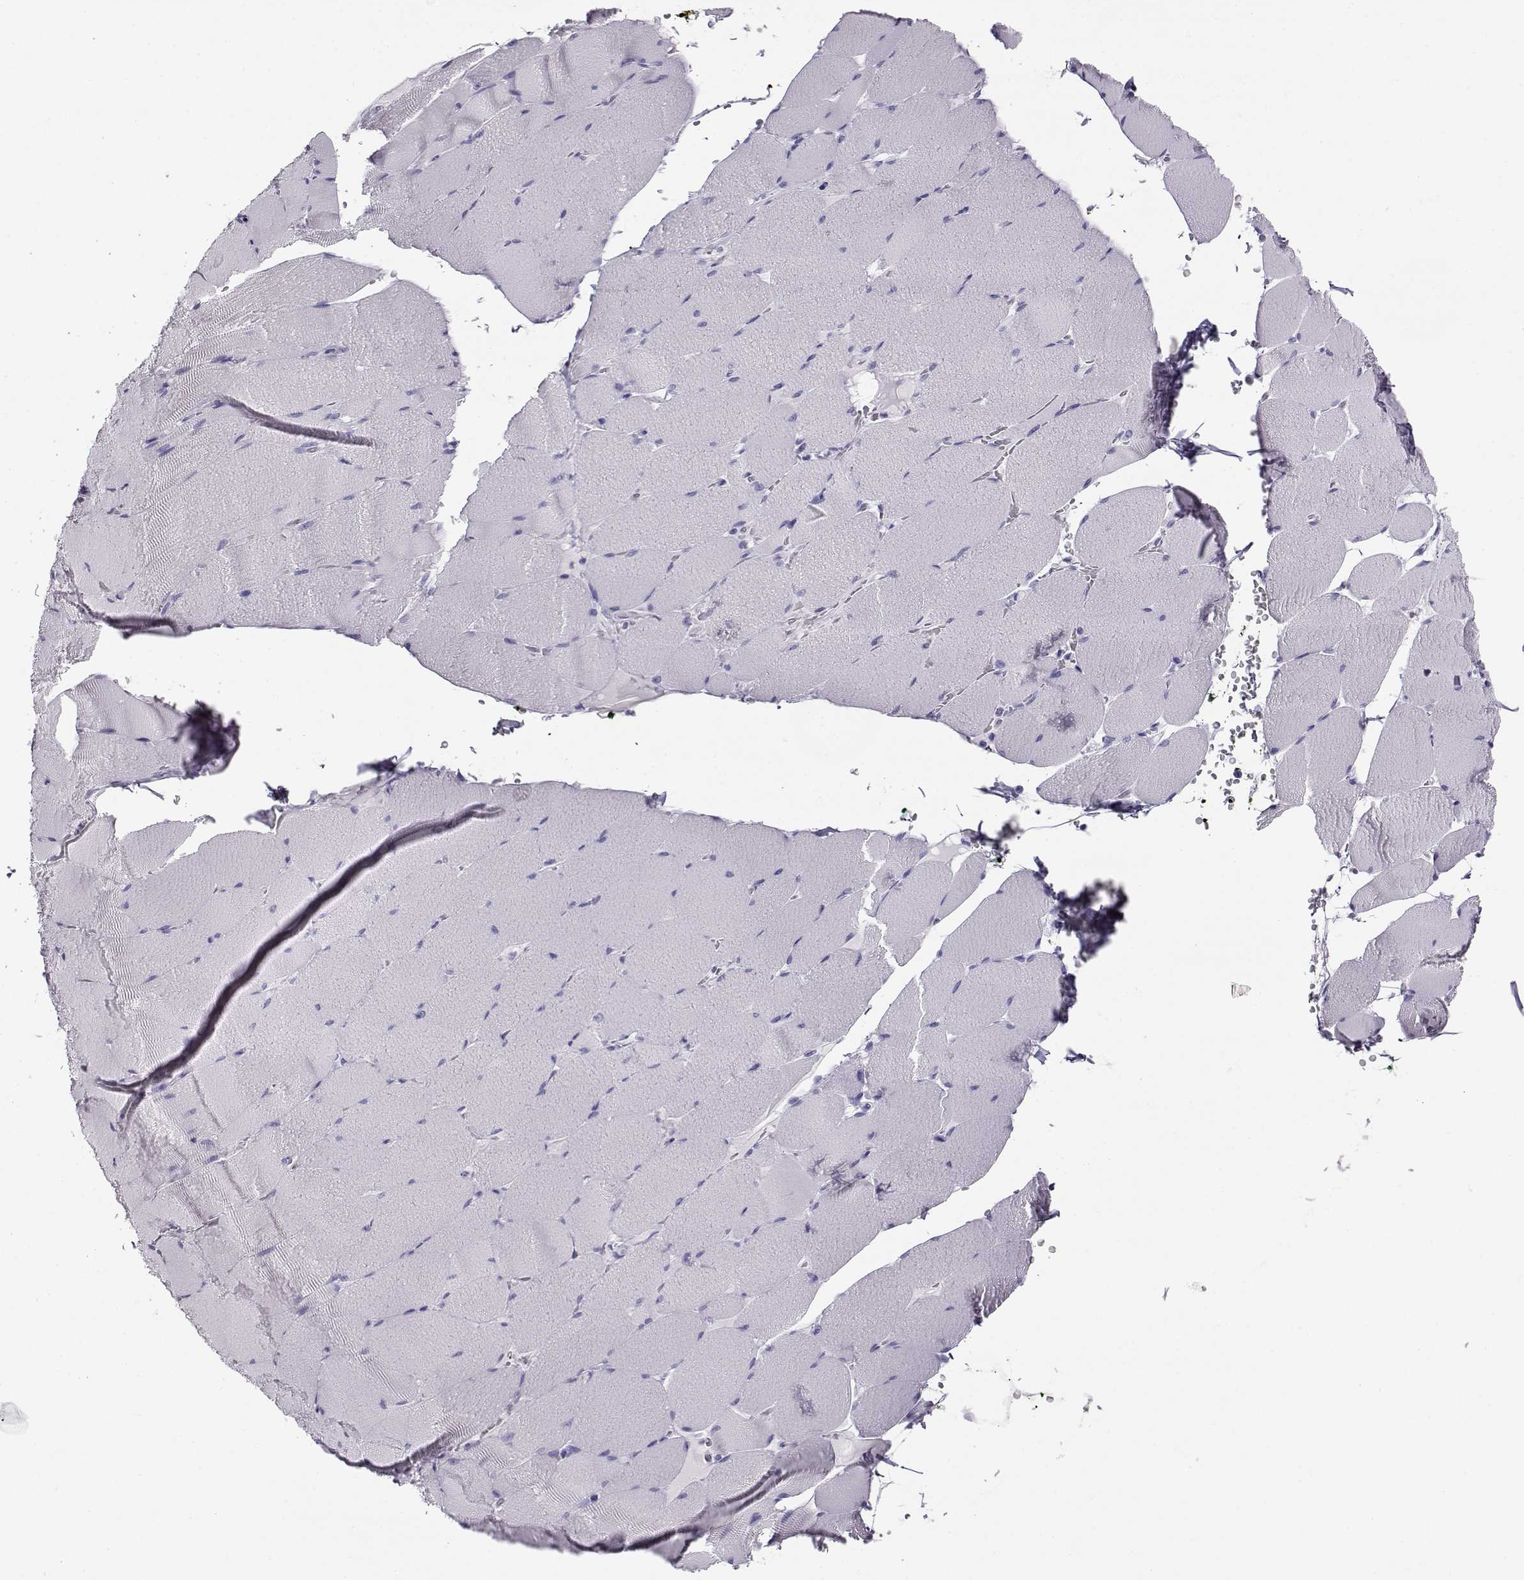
{"staining": {"intensity": "negative", "quantity": "none", "location": "none"}, "tissue": "skeletal muscle", "cell_type": "Myocytes", "image_type": "normal", "snomed": [{"axis": "morphology", "description": "Normal tissue, NOS"}, {"axis": "topography", "description": "Skeletal muscle"}], "caption": "Skeletal muscle stained for a protein using IHC reveals no positivity myocytes.", "gene": "RHOXF2B", "patient": {"sex": "male", "age": 56}}